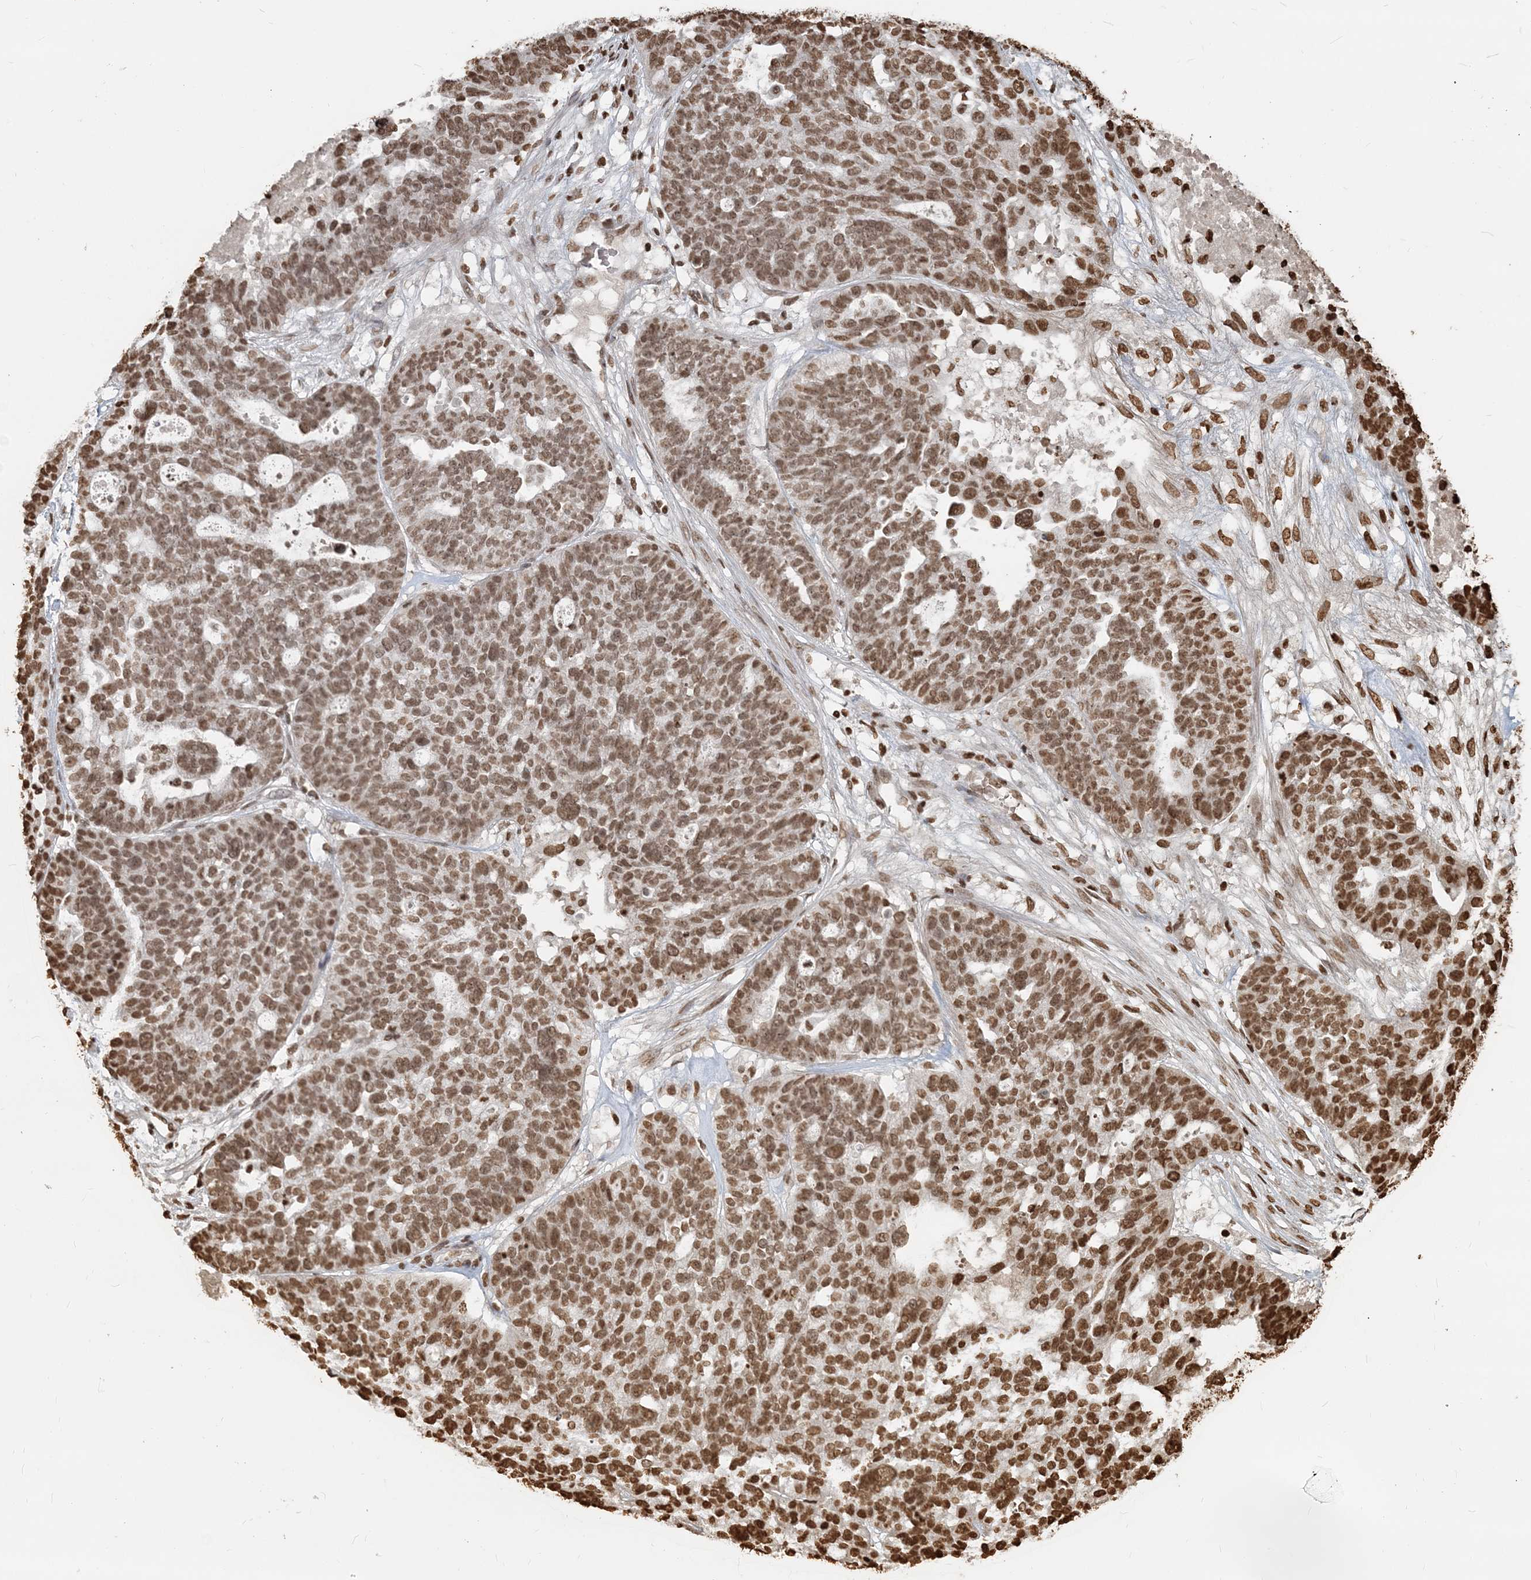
{"staining": {"intensity": "moderate", "quantity": ">75%", "location": "nuclear"}, "tissue": "ovarian cancer", "cell_type": "Tumor cells", "image_type": "cancer", "snomed": [{"axis": "morphology", "description": "Cystadenocarcinoma, serous, NOS"}, {"axis": "topography", "description": "Ovary"}], "caption": "Immunohistochemistry of human ovarian cancer reveals medium levels of moderate nuclear staining in about >75% of tumor cells.", "gene": "H3-3B", "patient": {"sex": "female", "age": 59}}